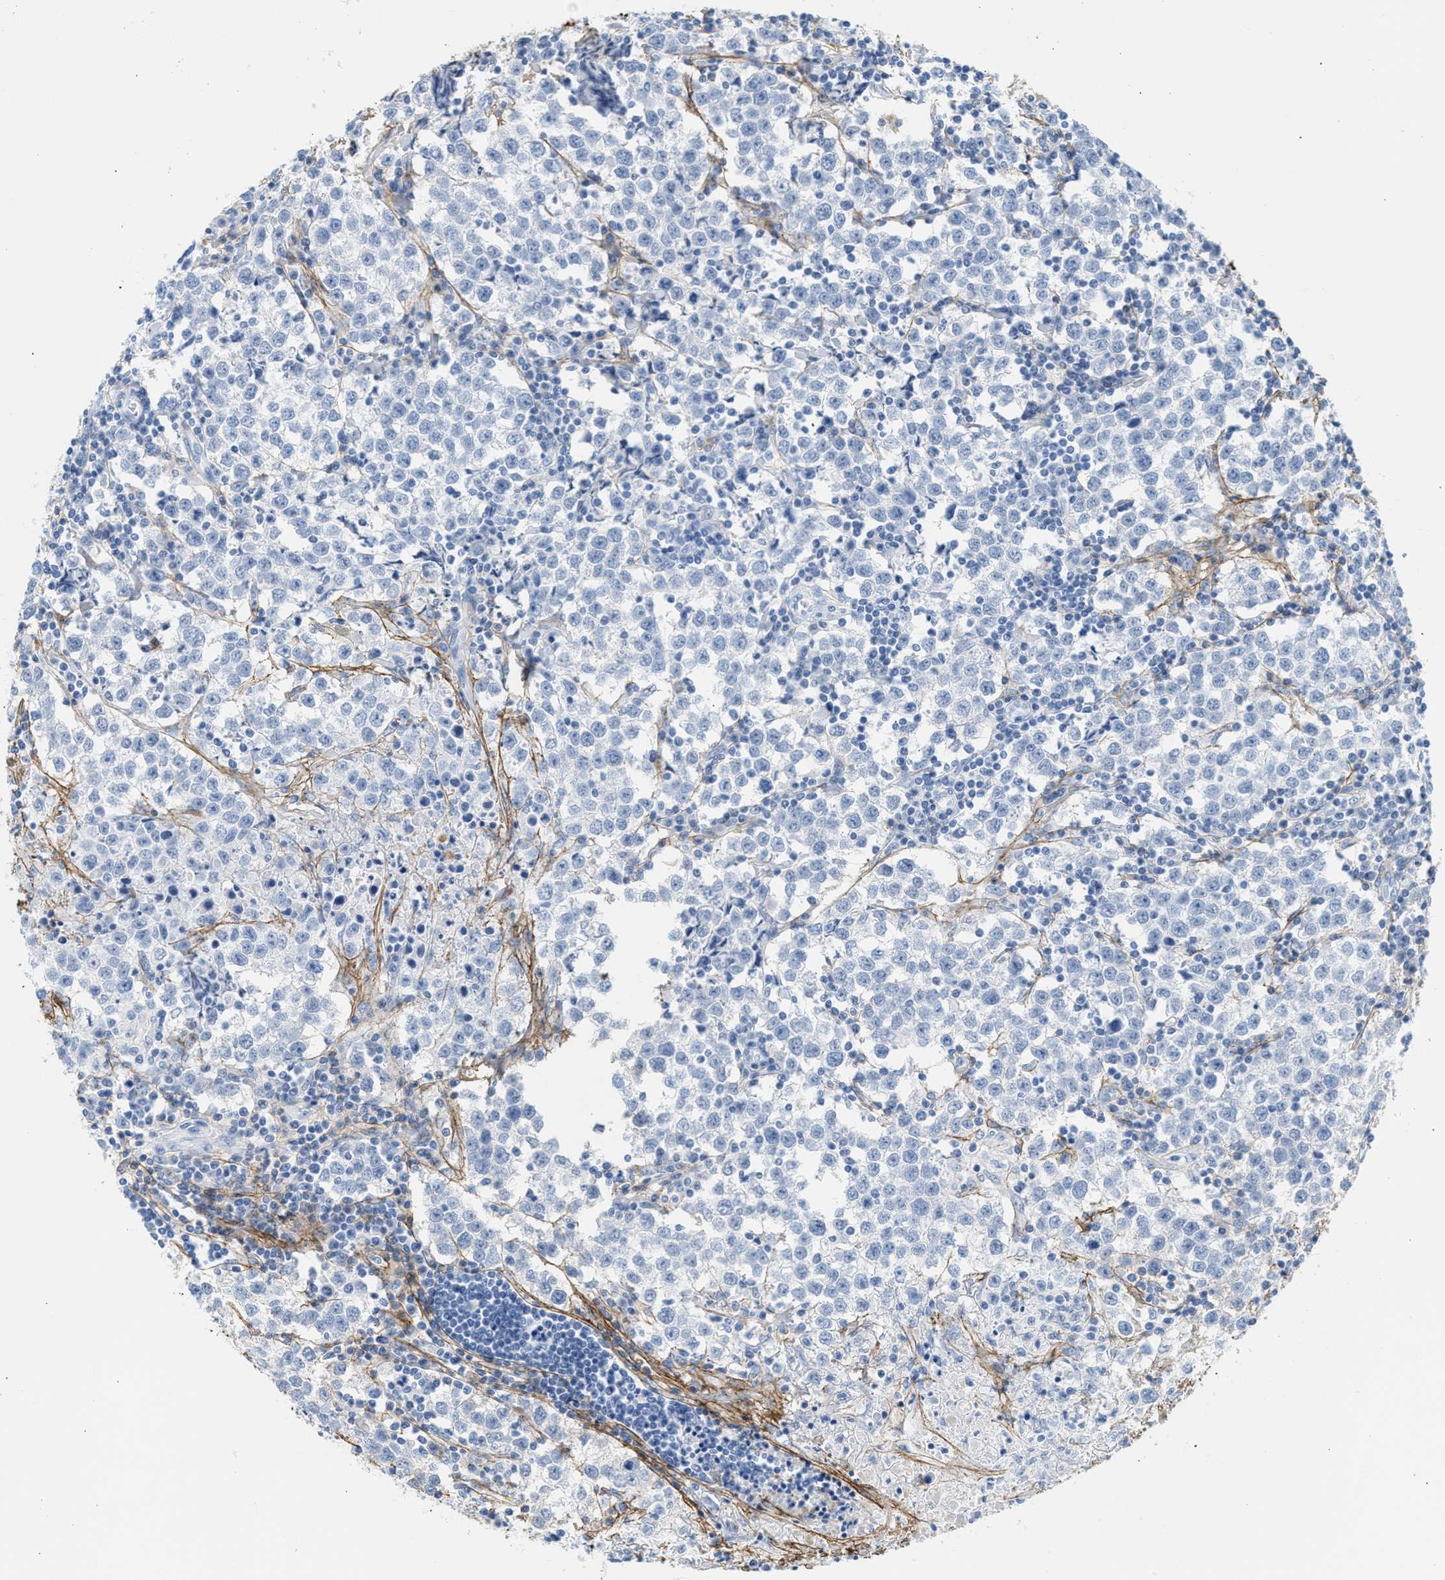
{"staining": {"intensity": "negative", "quantity": "none", "location": "none"}, "tissue": "testis cancer", "cell_type": "Tumor cells", "image_type": "cancer", "snomed": [{"axis": "morphology", "description": "Seminoma, NOS"}, {"axis": "morphology", "description": "Carcinoma, Embryonal, NOS"}, {"axis": "topography", "description": "Testis"}], "caption": "The photomicrograph demonstrates no significant expression in tumor cells of testis cancer (seminoma).", "gene": "TNR", "patient": {"sex": "male", "age": 36}}